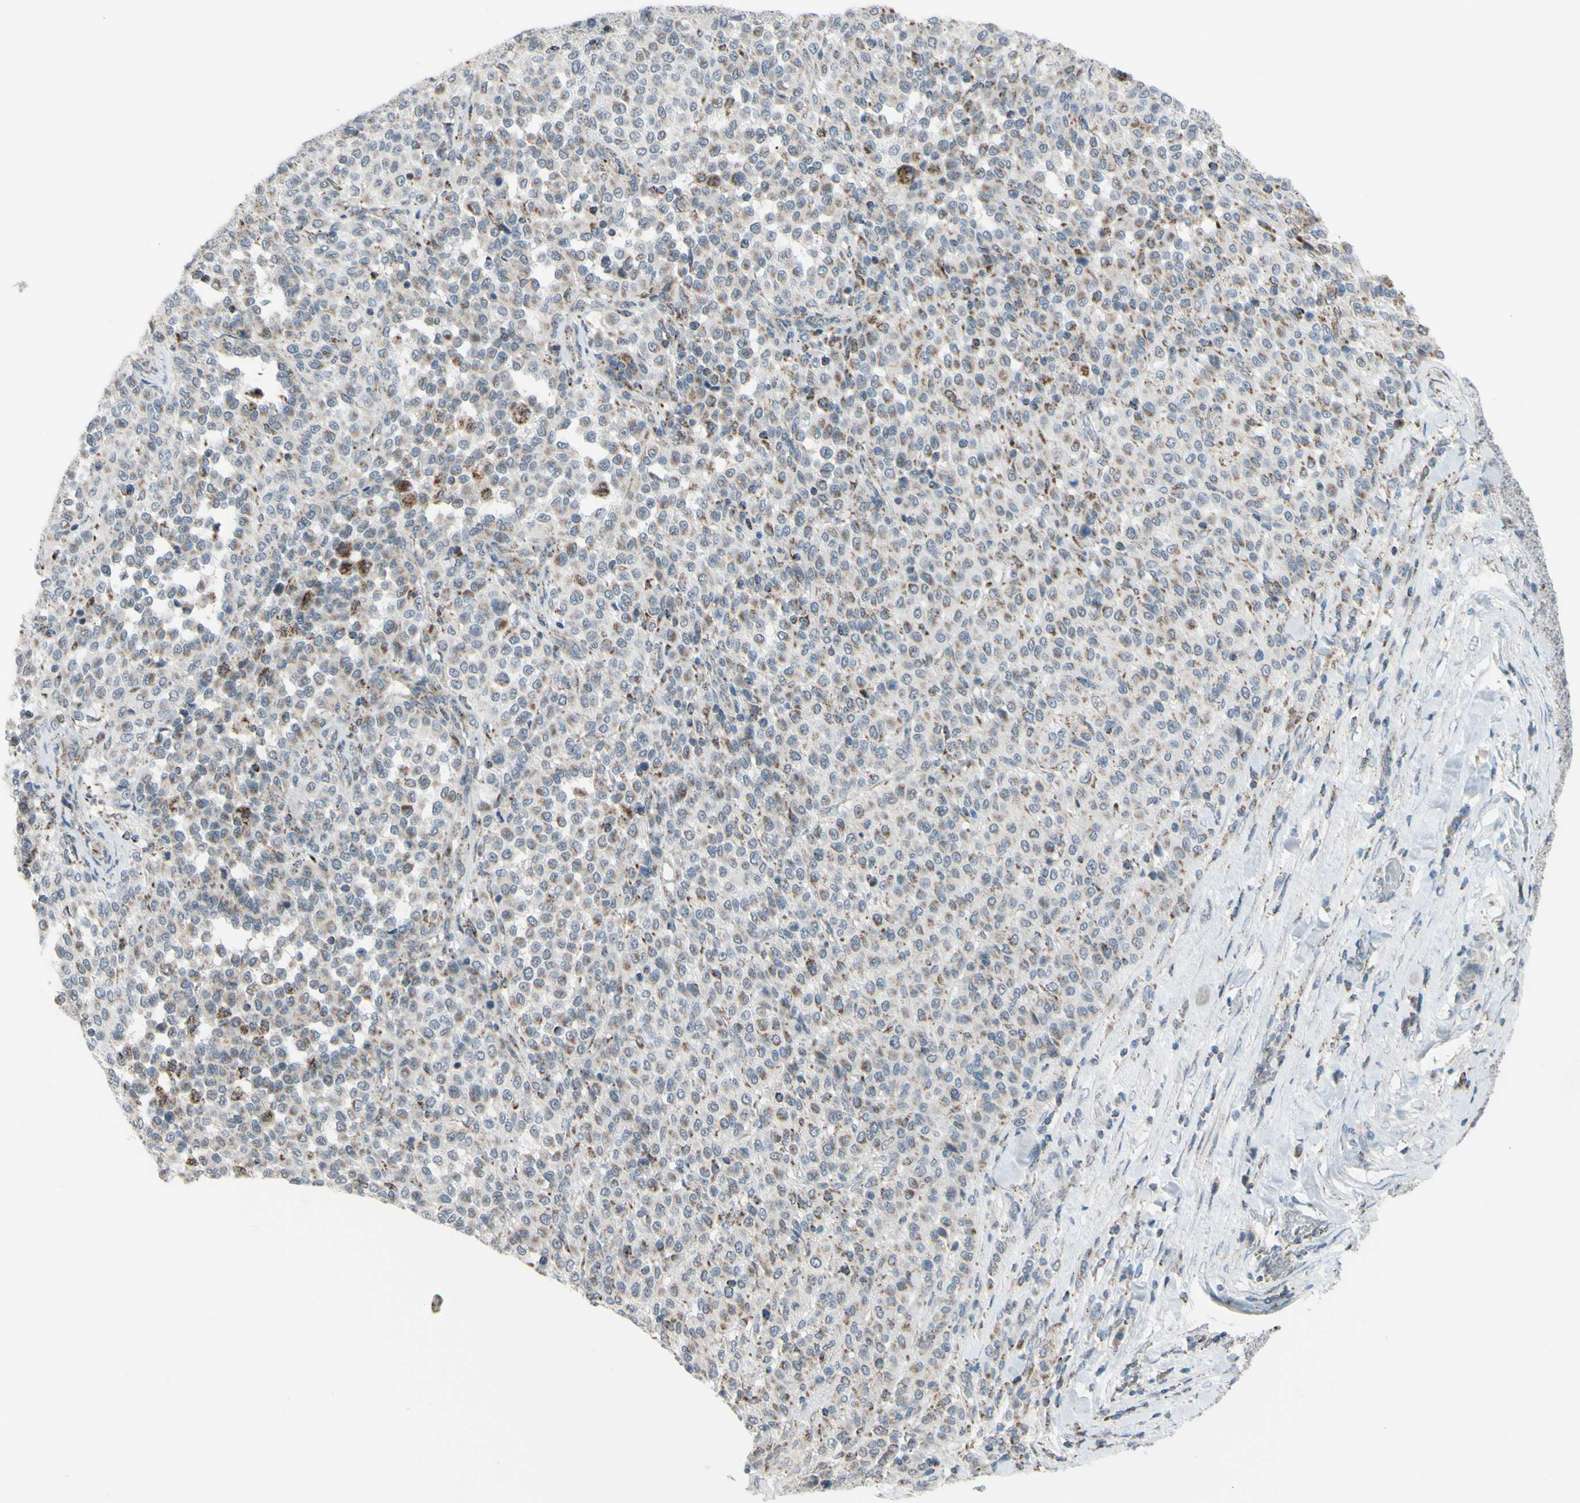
{"staining": {"intensity": "weak", "quantity": "<25%", "location": "cytoplasmic/membranous"}, "tissue": "melanoma", "cell_type": "Tumor cells", "image_type": "cancer", "snomed": [{"axis": "morphology", "description": "Malignant melanoma, Metastatic site"}, {"axis": "topography", "description": "Pancreas"}], "caption": "This is an IHC micrograph of melanoma. There is no expression in tumor cells.", "gene": "GLT8D1", "patient": {"sex": "female", "age": 30}}